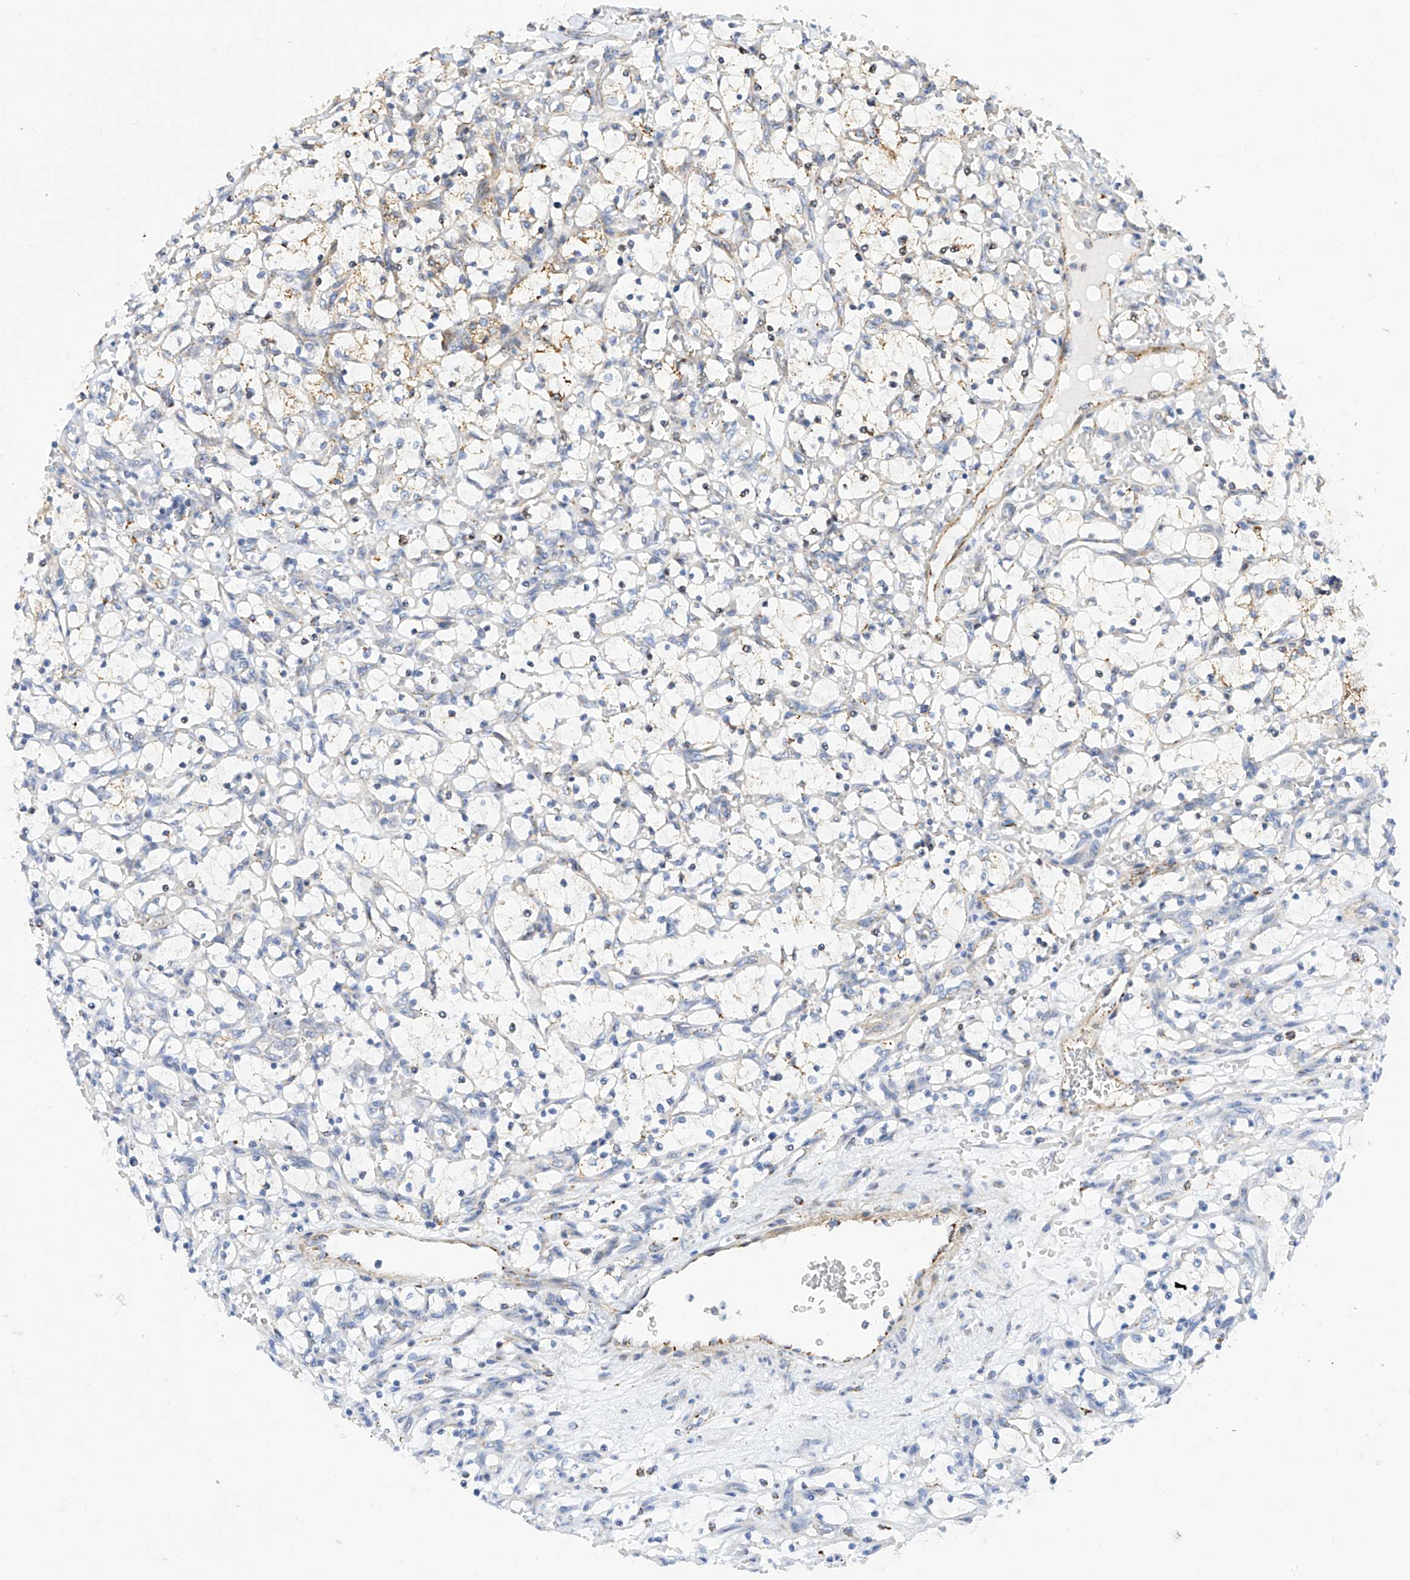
{"staining": {"intensity": "weak", "quantity": "<25%", "location": "cytoplasmic/membranous"}, "tissue": "renal cancer", "cell_type": "Tumor cells", "image_type": "cancer", "snomed": [{"axis": "morphology", "description": "Adenocarcinoma, NOS"}, {"axis": "topography", "description": "Kidney"}], "caption": "This is an immunohistochemistry (IHC) histopathology image of human adenocarcinoma (renal). There is no positivity in tumor cells.", "gene": "TTLL8", "patient": {"sex": "female", "age": 69}}